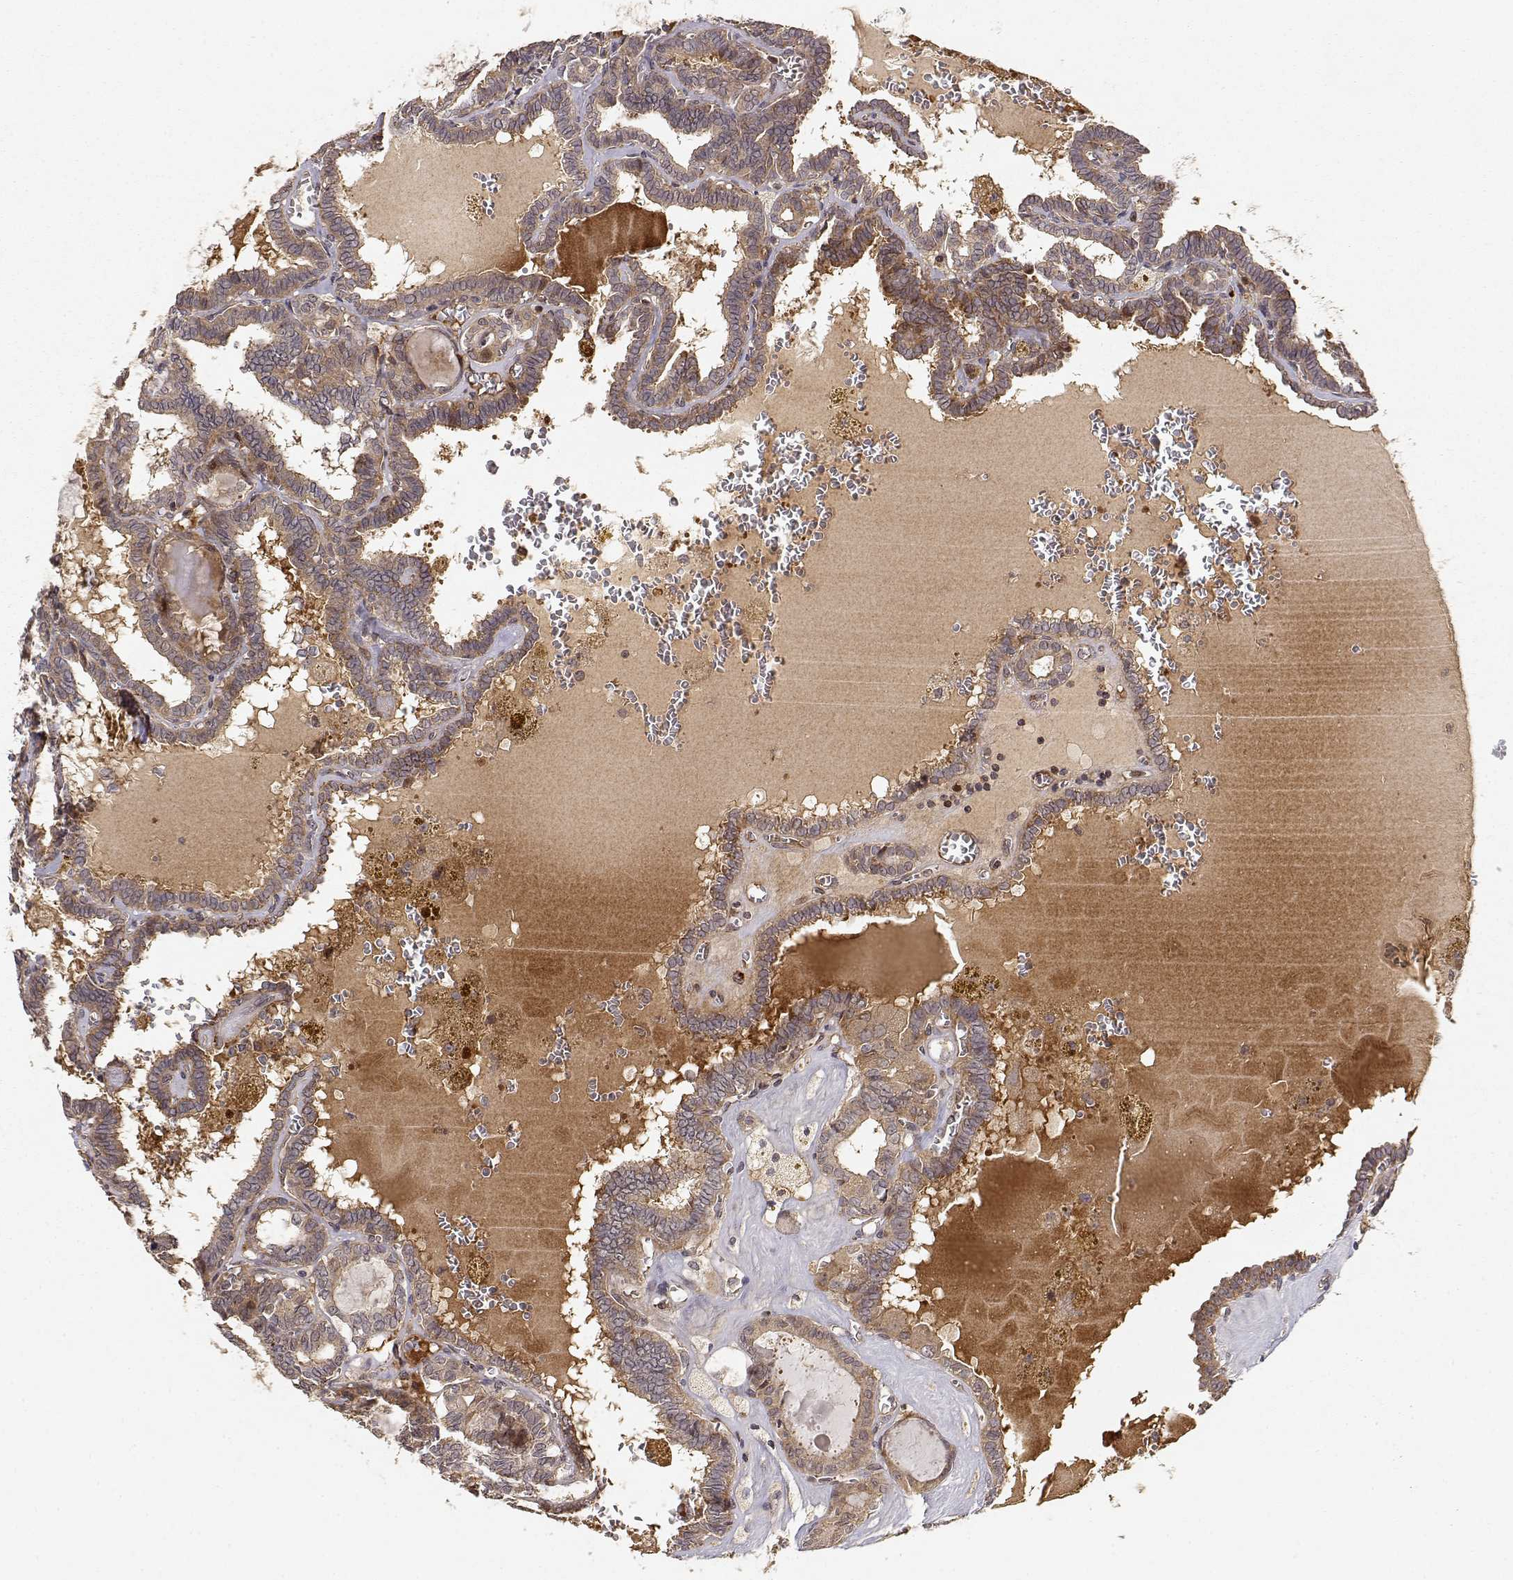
{"staining": {"intensity": "weak", "quantity": ">75%", "location": "cytoplasmic/membranous"}, "tissue": "thyroid cancer", "cell_type": "Tumor cells", "image_type": "cancer", "snomed": [{"axis": "morphology", "description": "Papillary adenocarcinoma, NOS"}, {"axis": "topography", "description": "Thyroid gland"}], "caption": "Protein staining of thyroid papillary adenocarcinoma tissue displays weak cytoplasmic/membranous positivity in approximately >75% of tumor cells.", "gene": "PICK1", "patient": {"sex": "female", "age": 39}}